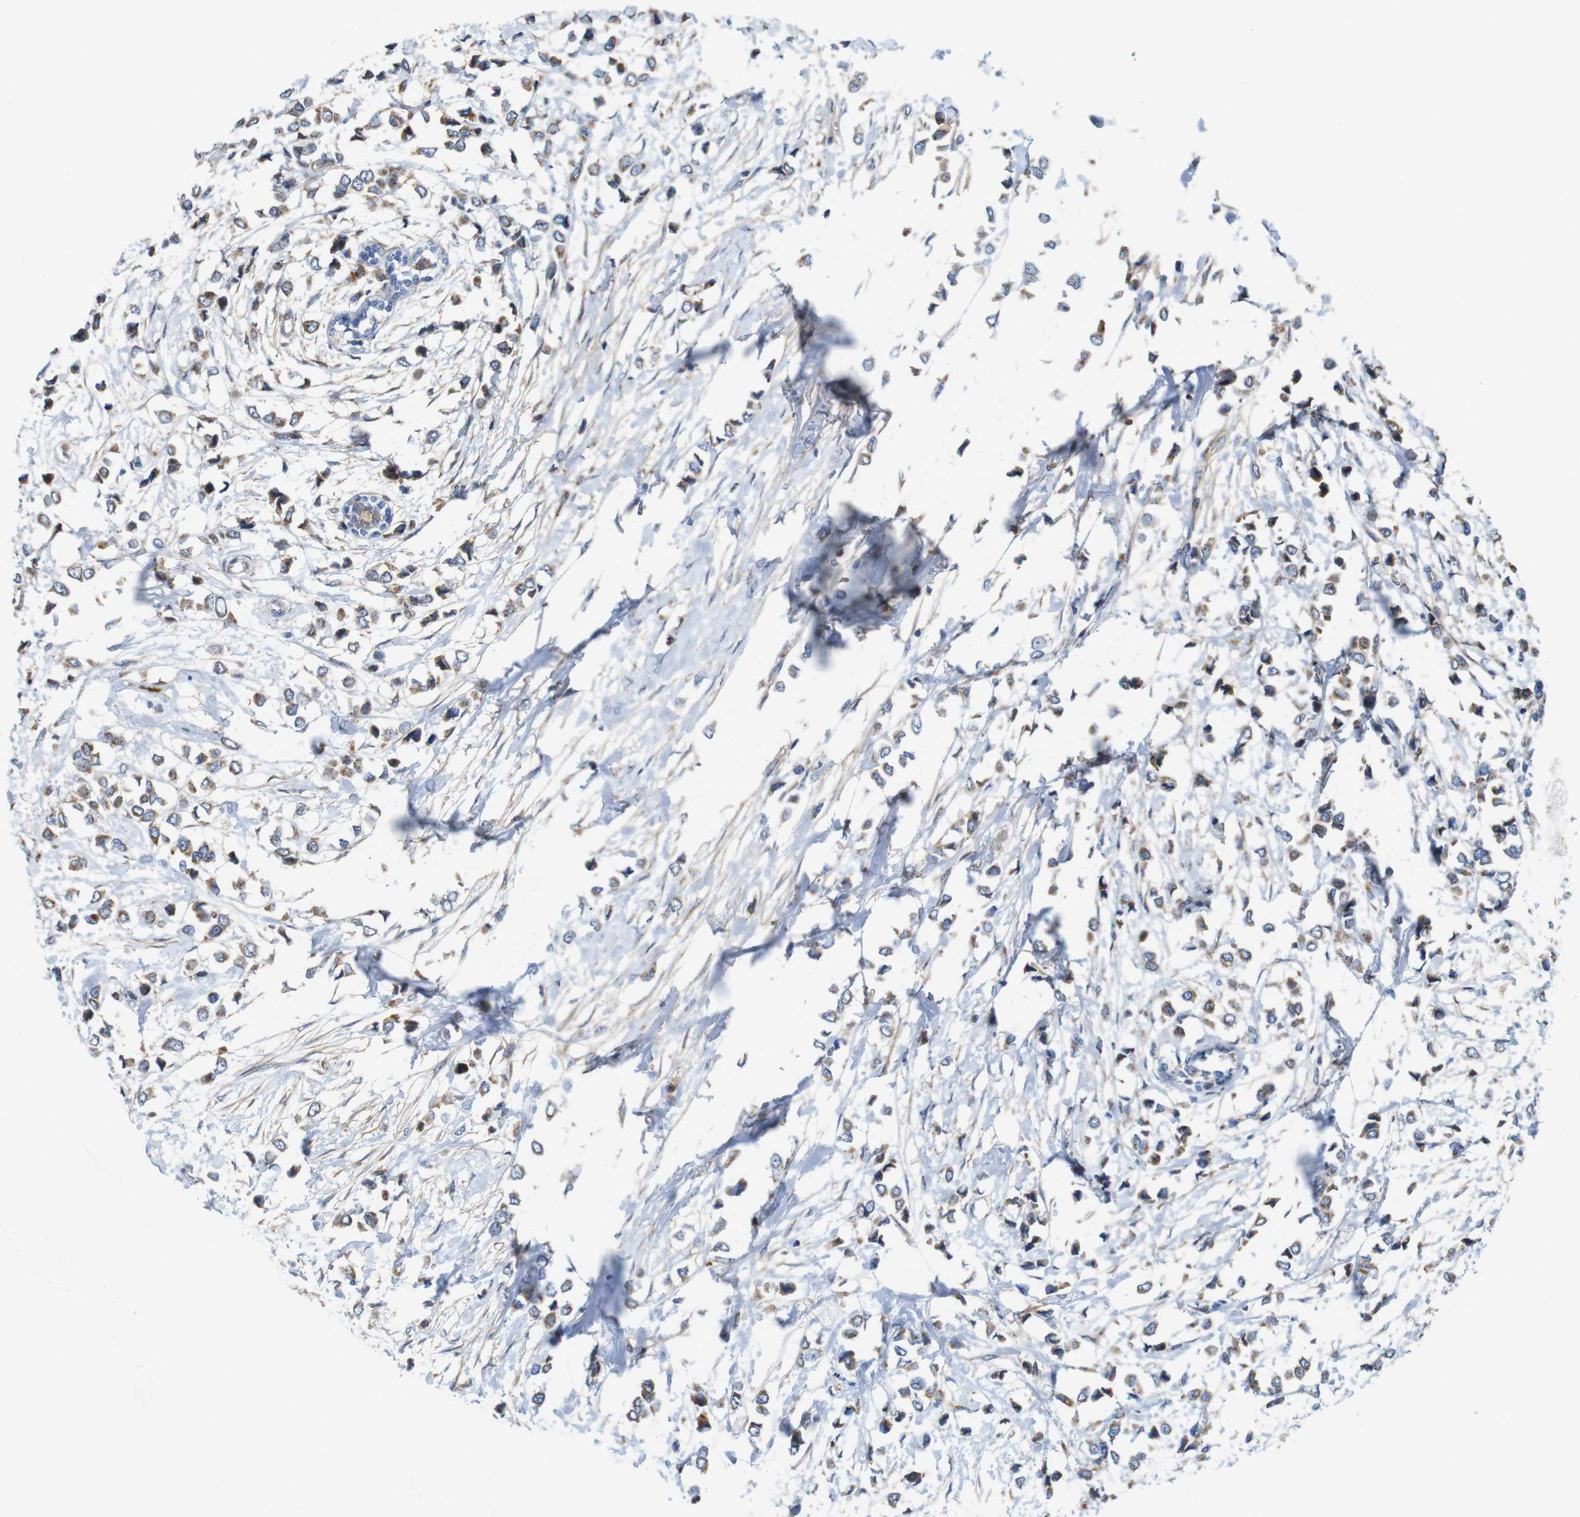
{"staining": {"intensity": "moderate", "quantity": ">75%", "location": "cytoplasmic/membranous"}, "tissue": "breast cancer", "cell_type": "Tumor cells", "image_type": "cancer", "snomed": [{"axis": "morphology", "description": "Lobular carcinoma"}, {"axis": "topography", "description": "Breast"}], "caption": "Immunohistochemical staining of human breast cancer (lobular carcinoma) exhibits medium levels of moderate cytoplasmic/membranous protein staining in approximately >75% of tumor cells.", "gene": "EFCAB14", "patient": {"sex": "female", "age": 51}}